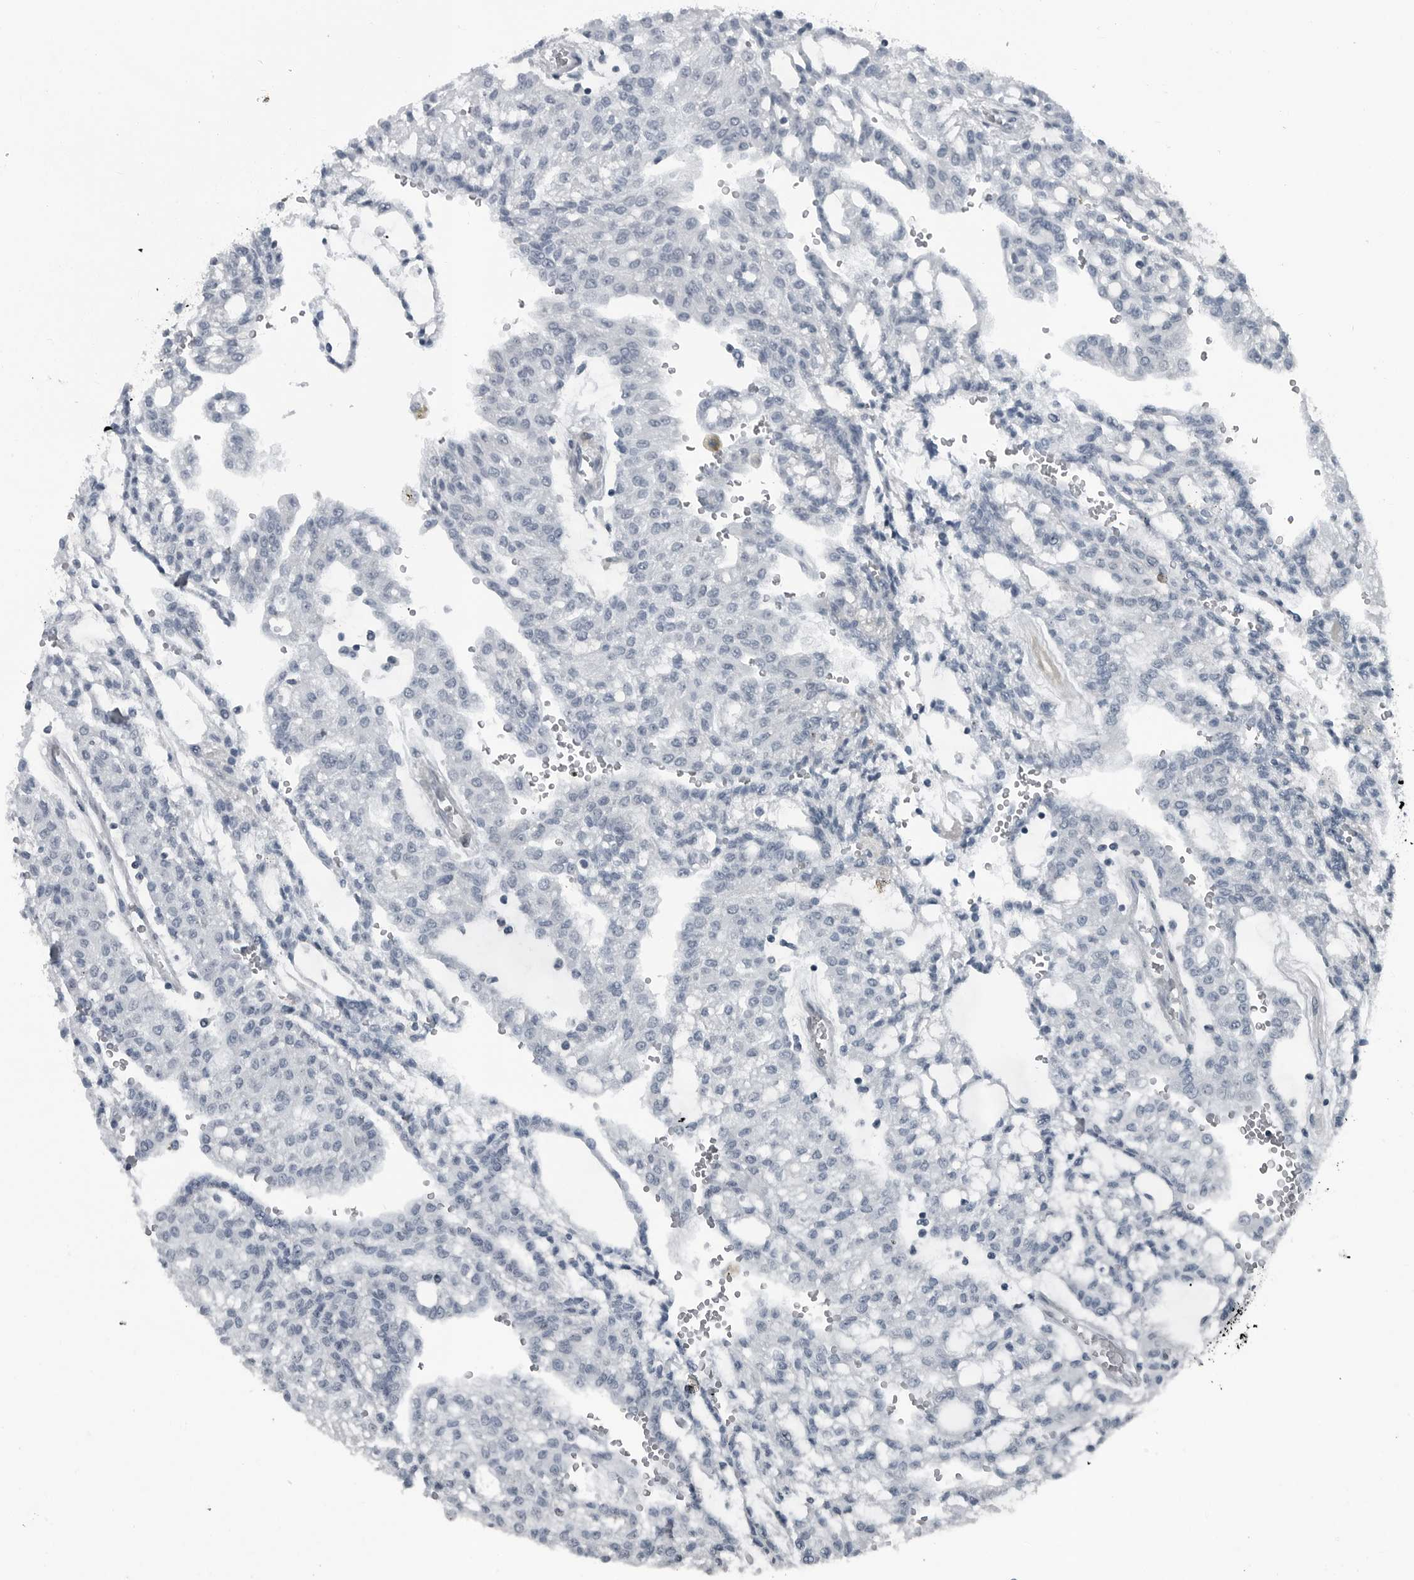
{"staining": {"intensity": "negative", "quantity": "none", "location": "none"}, "tissue": "renal cancer", "cell_type": "Tumor cells", "image_type": "cancer", "snomed": [{"axis": "morphology", "description": "Adenocarcinoma, NOS"}, {"axis": "topography", "description": "Kidney"}], "caption": "Tumor cells show no significant protein expression in renal adenocarcinoma. The staining was performed using DAB to visualize the protein expression in brown, while the nuclei were stained in blue with hematoxylin (Magnification: 20x).", "gene": "DNAAF11", "patient": {"sex": "male", "age": 63}}